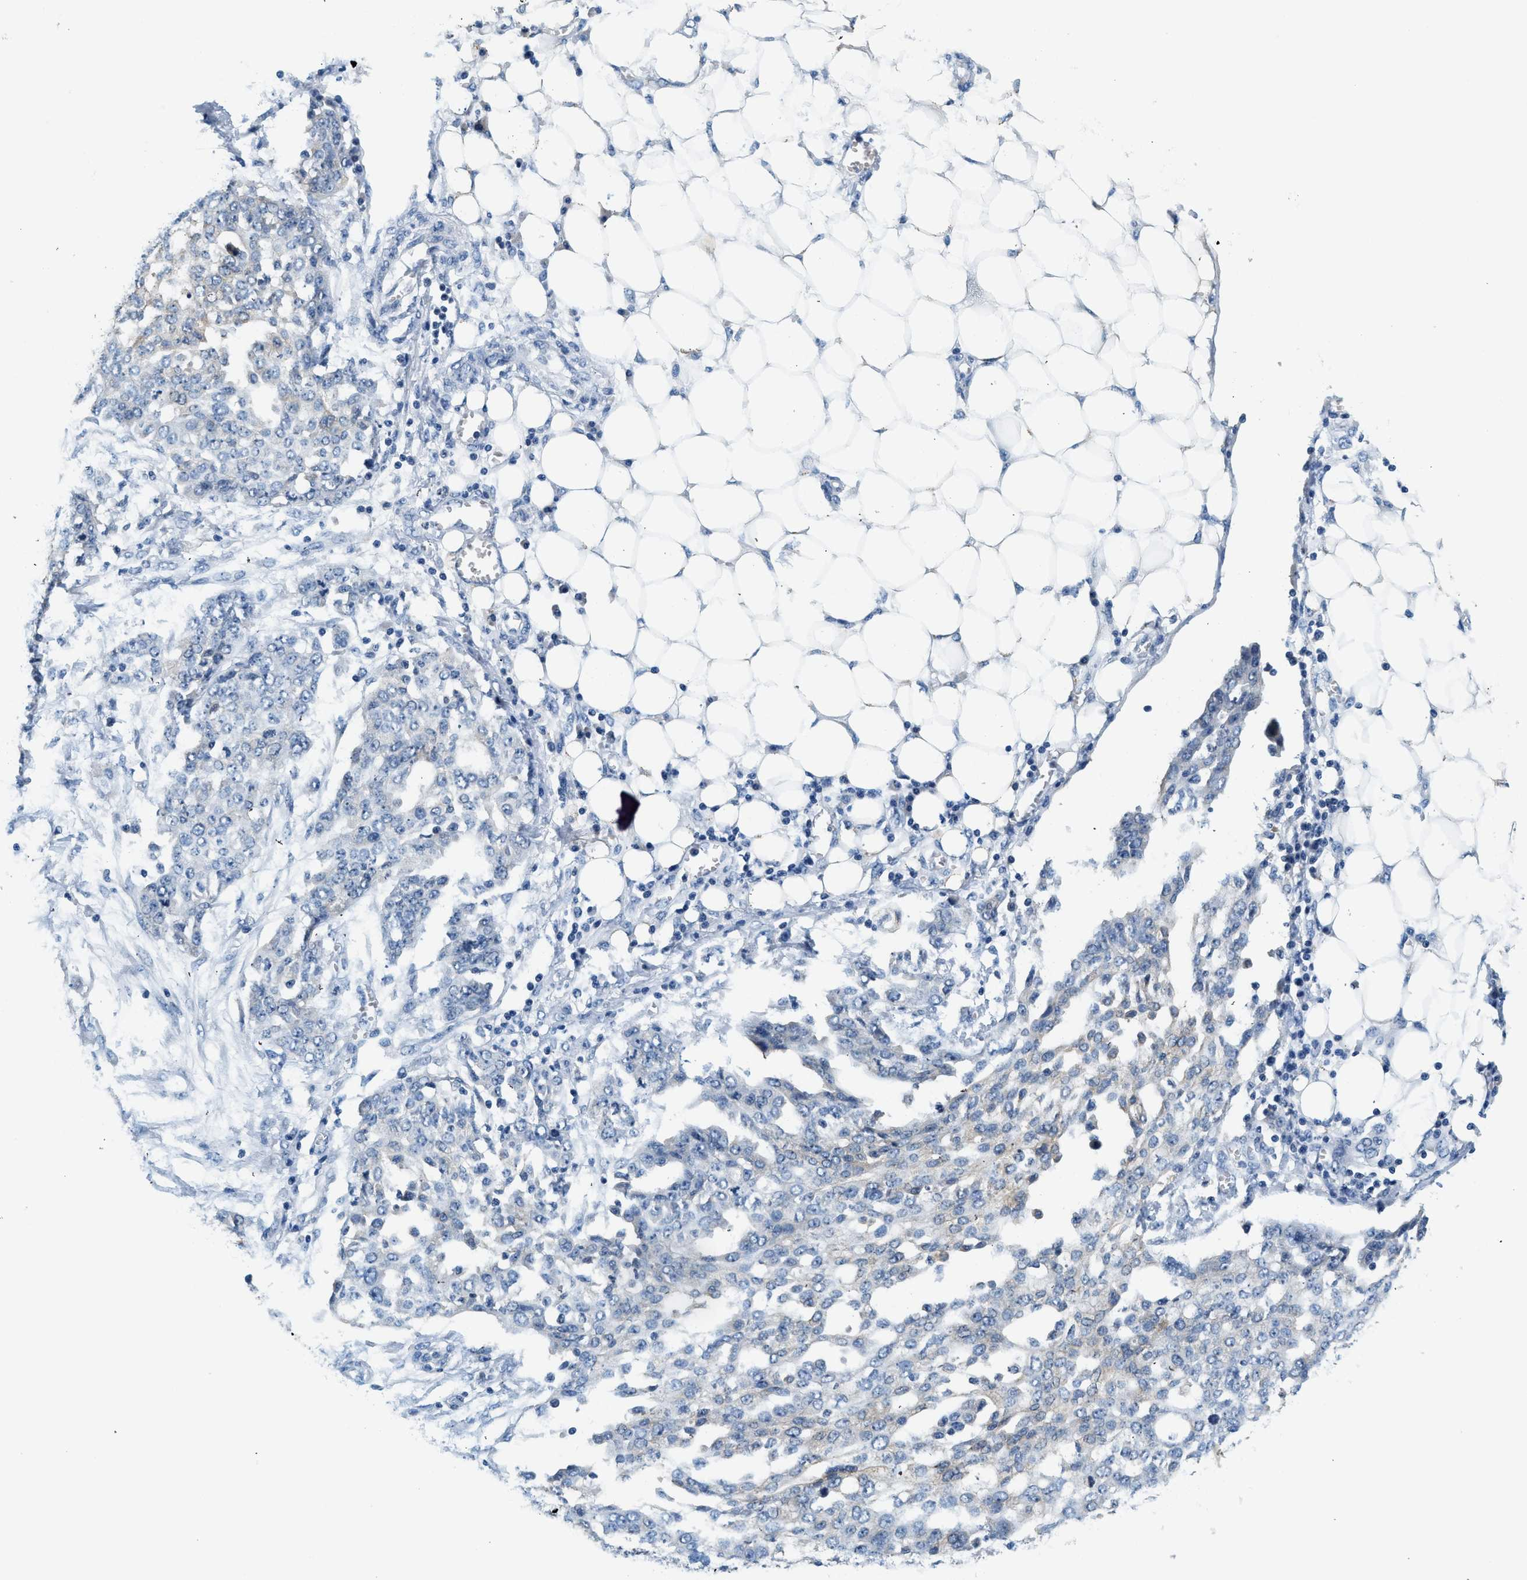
{"staining": {"intensity": "negative", "quantity": "none", "location": "none"}, "tissue": "ovarian cancer", "cell_type": "Tumor cells", "image_type": "cancer", "snomed": [{"axis": "morphology", "description": "Cystadenocarcinoma, serous, NOS"}, {"axis": "topography", "description": "Soft tissue"}, {"axis": "topography", "description": "Ovary"}], "caption": "Ovarian cancer (serous cystadenocarcinoma) stained for a protein using IHC reveals no positivity tumor cells.", "gene": "SLC35E1", "patient": {"sex": "female", "age": 57}}